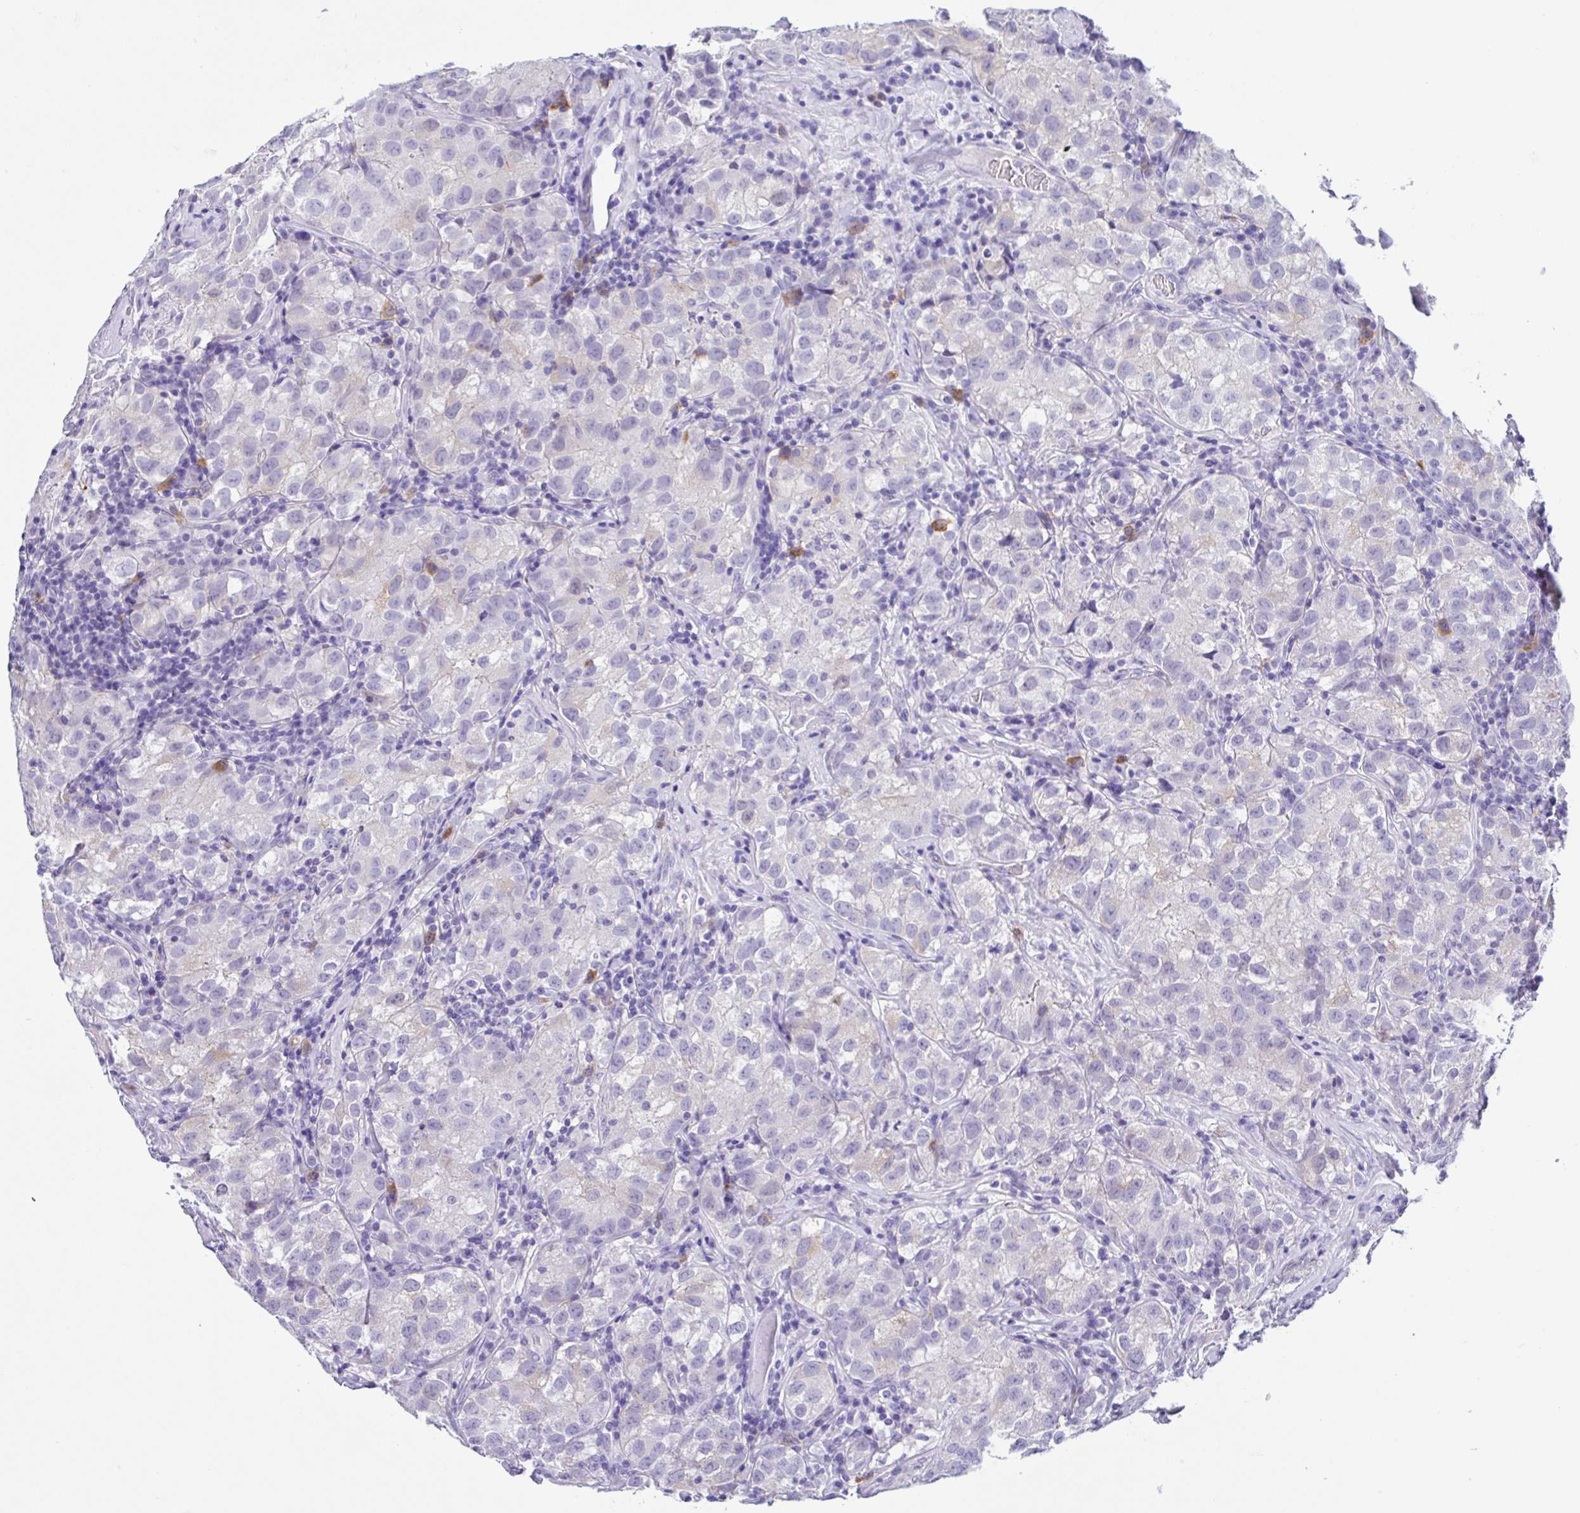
{"staining": {"intensity": "negative", "quantity": "none", "location": "none"}, "tissue": "testis cancer", "cell_type": "Tumor cells", "image_type": "cancer", "snomed": [{"axis": "morphology", "description": "Seminoma, NOS"}, {"axis": "morphology", "description": "Carcinoma, Embryonal, NOS"}, {"axis": "topography", "description": "Testis"}], "caption": "The photomicrograph reveals no staining of tumor cells in testis embryonal carcinoma.", "gene": "RRM2", "patient": {"sex": "male", "age": 43}}